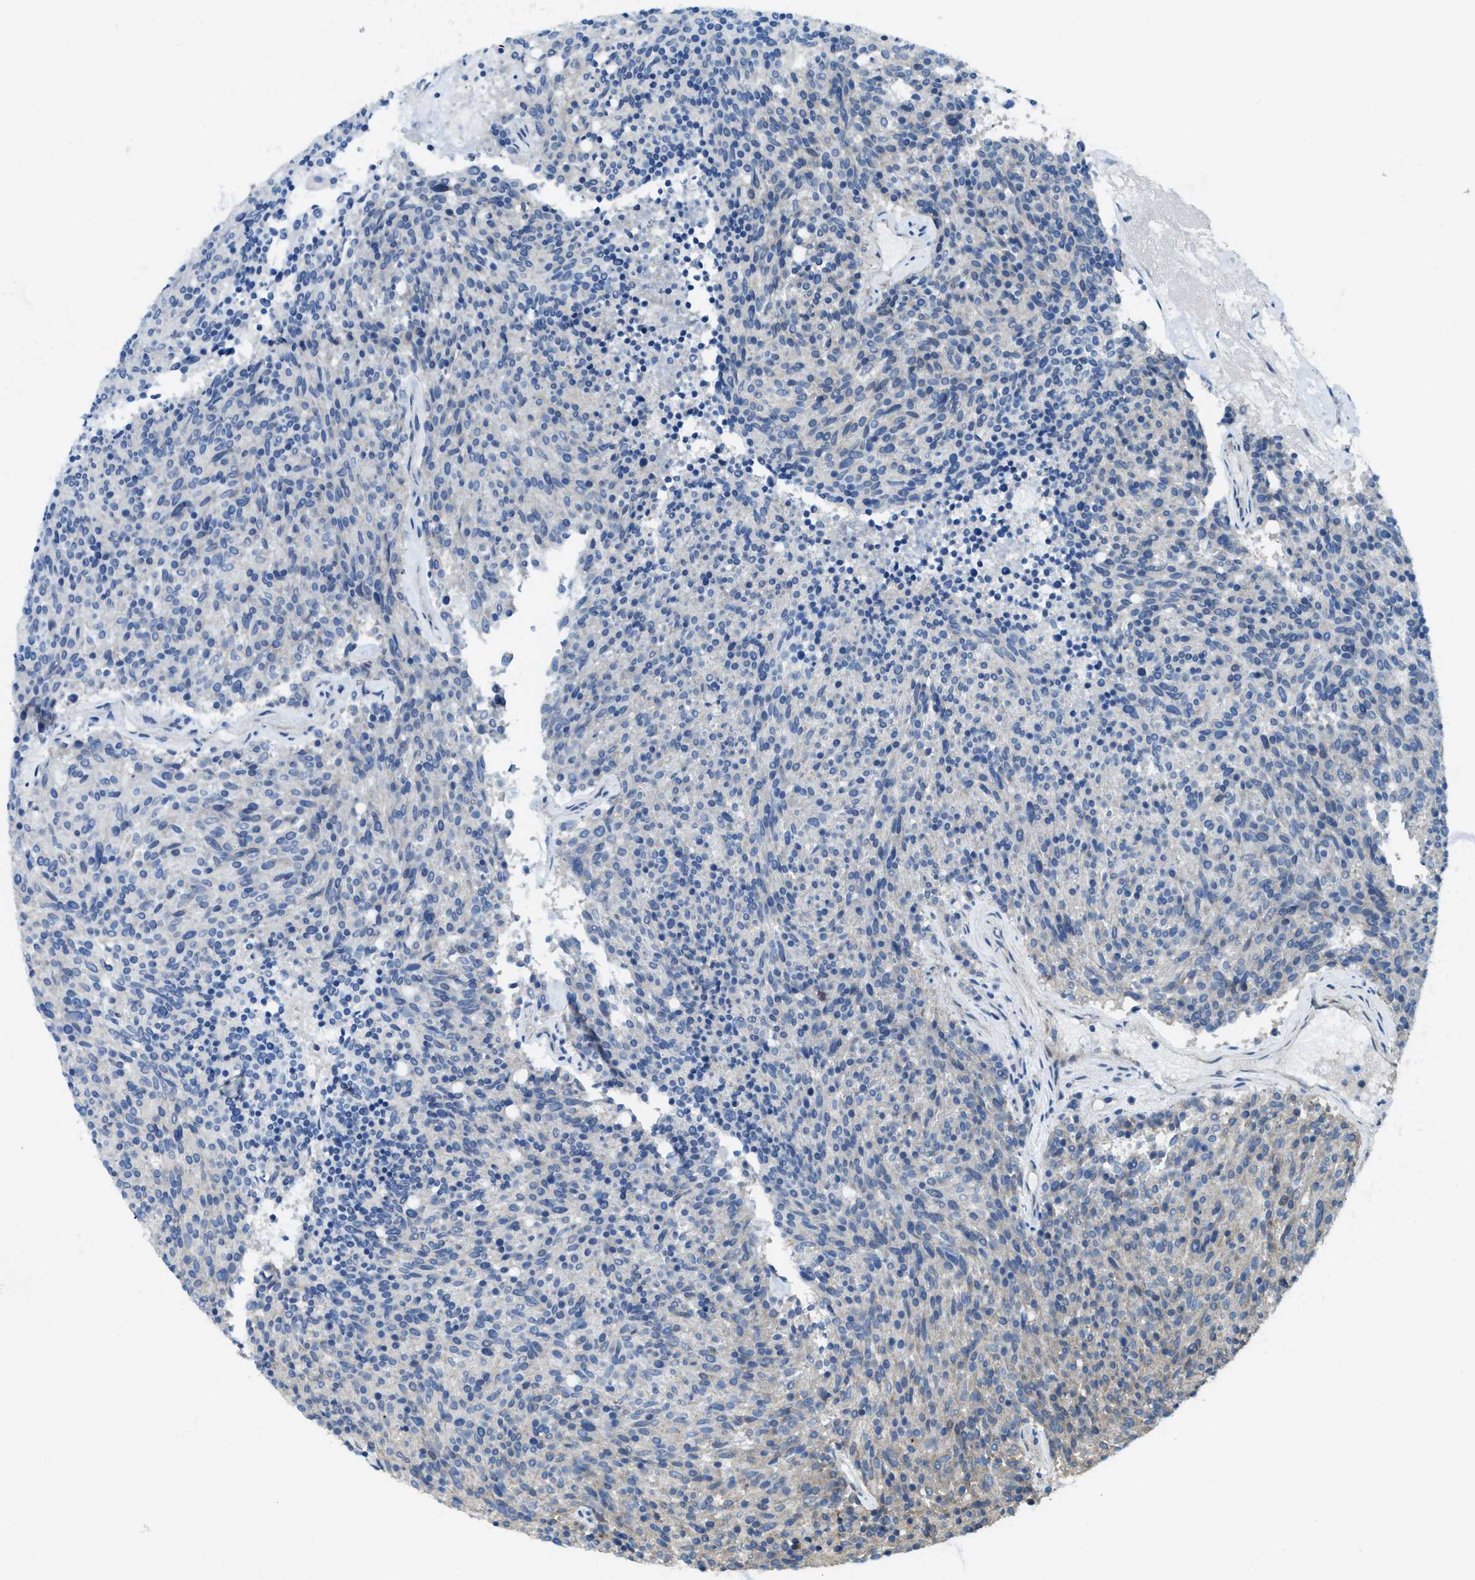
{"staining": {"intensity": "negative", "quantity": "none", "location": "none"}, "tissue": "carcinoid", "cell_type": "Tumor cells", "image_type": "cancer", "snomed": [{"axis": "morphology", "description": "Carcinoid, malignant, NOS"}, {"axis": "topography", "description": "Pancreas"}], "caption": "Carcinoid was stained to show a protein in brown. There is no significant expression in tumor cells.", "gene": "PDP2", "patient": {"sex": "female", "age": 54}}